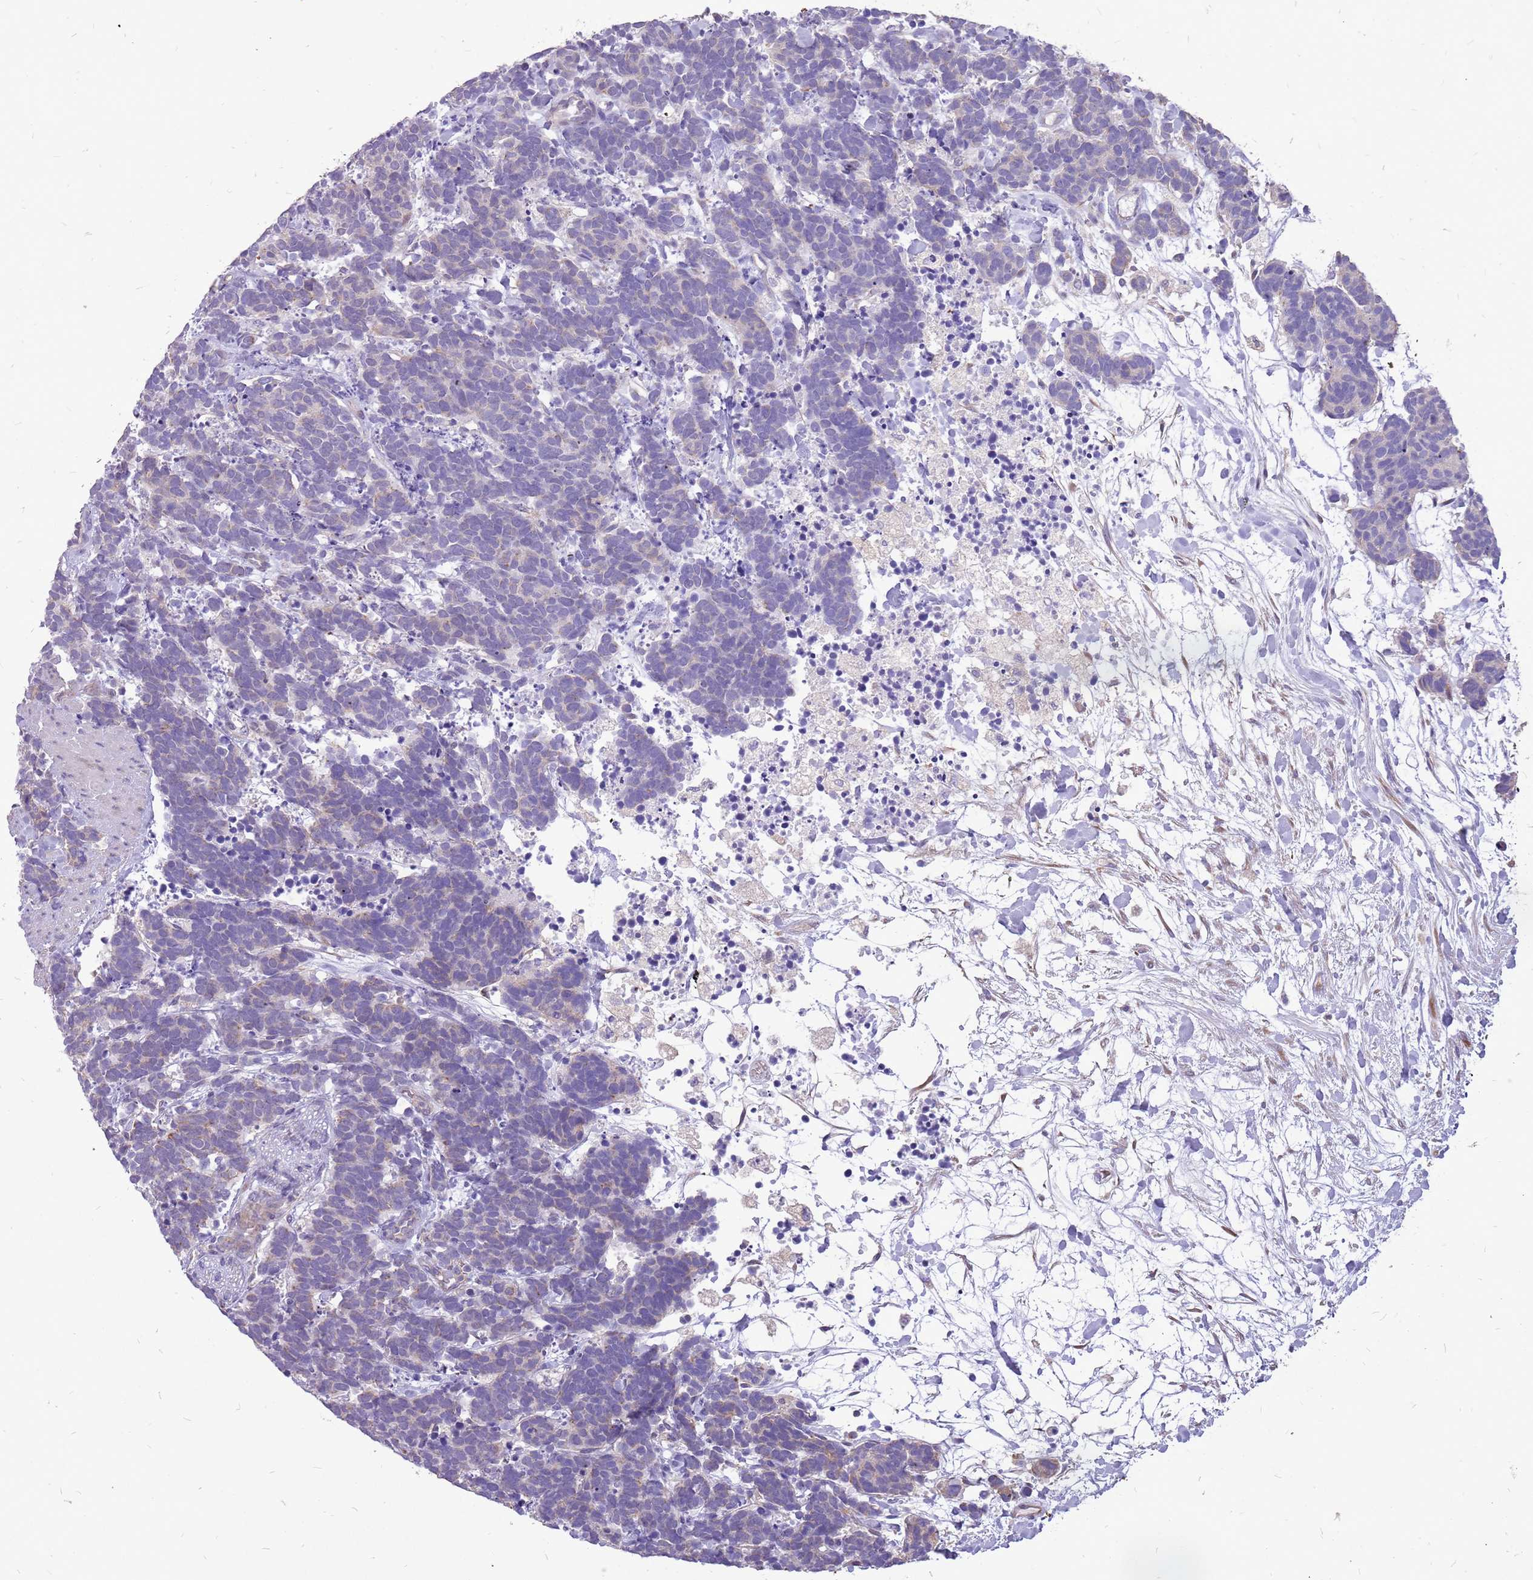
{"staining": {"intensity": "negative", "quantity": "none", "location": "none"}, "tissue": "carcinoid", "cell_type": "Tumor cells", "image_type": "cancer", "snomed": [{"axis": "morphology", "description": "Carcinoma, NOS"}, {"axis": "morphology", "description": "Carcinoid, malignant, NOS"}, {"axis": "topography", "description": "Prostate"}], "caption": "Tumor cells show no significant protein expression in carcinoid. Brightfield microscopy of immunohistochemistry stained with DAB (3,3'-diaminobenzidine) (brown) and hematoxylin (blue), captured at high magnification.", "gene": "WASHC4", "patient": {"sex": "male", "age": 57}}